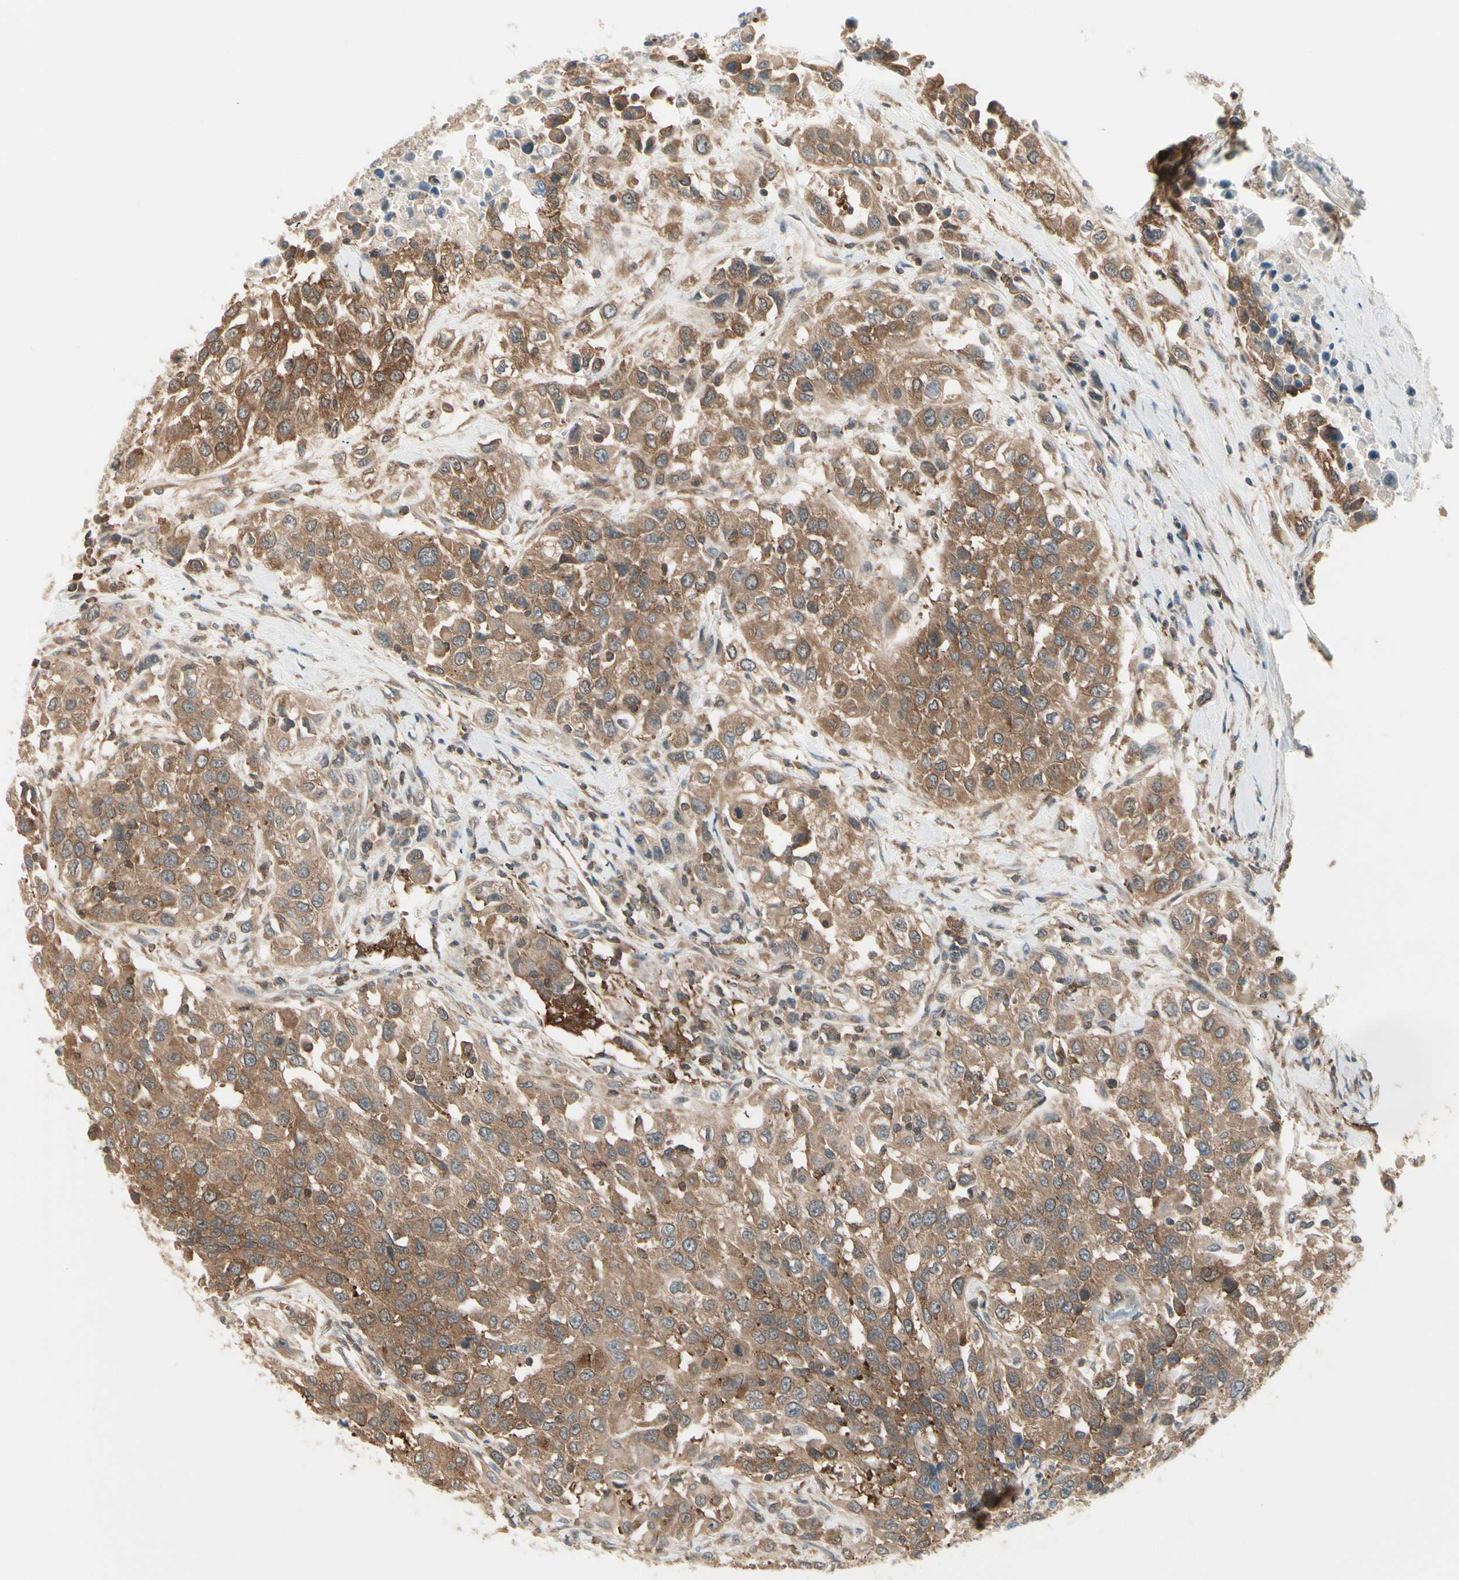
{"staining": {"intensity": "moderate", "quantity": ">75%", "location": "cytoplasmic/membranous"}, "tissue": "urothelial cancer", "cell_type": "Tumor cells", "image_type": "cancer", "snomed": [{"axis": "morphology", "description": "Urothelial carcinoma, High grade"}, {"axis": "topography", "description": "Urinary bladder"}], "caption": "This micrograph exhibits immunohistochemistry staining of urothelial cancer, with medium moderate cytoplasmic/membranous expression in approximately >75% of tumor cells.", "gene": "OXSR1", "patient": {"sex": "female", "age": 80}}